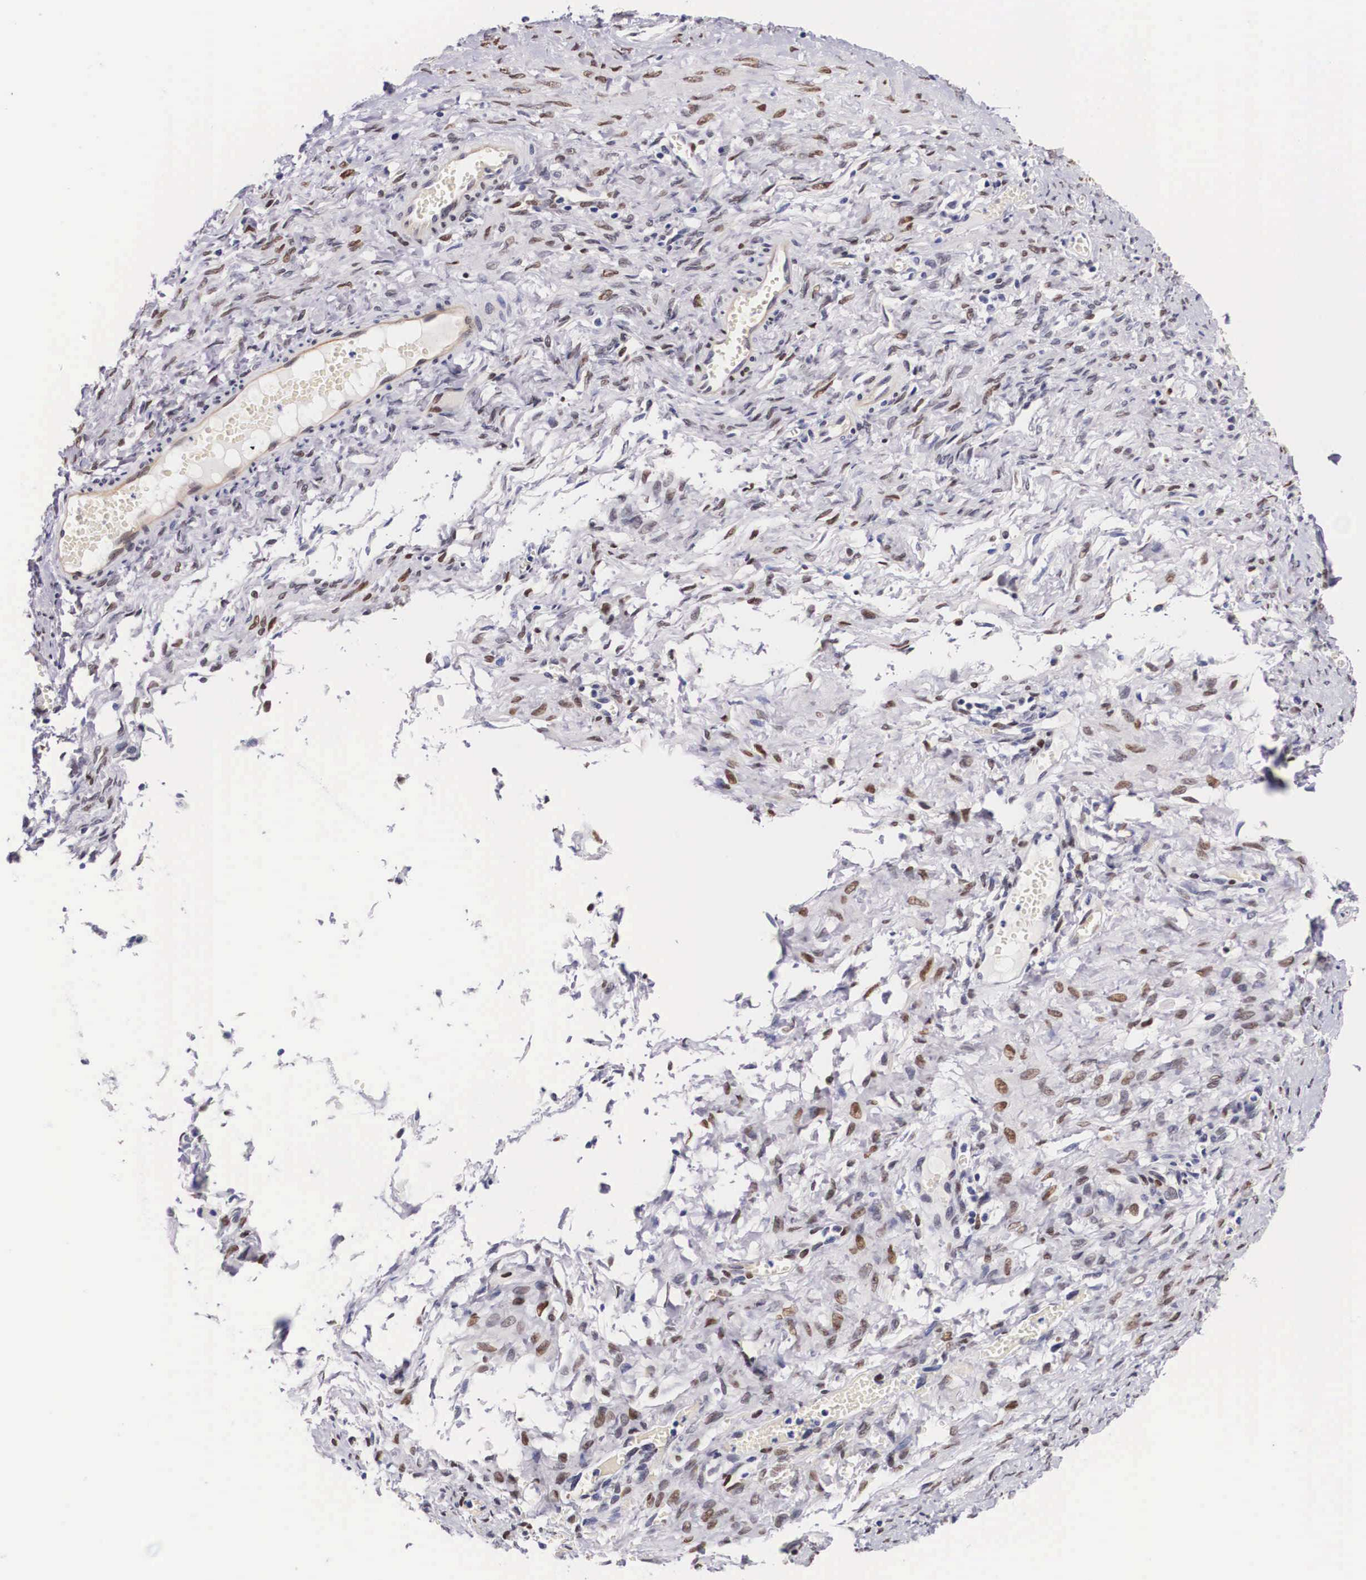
{"staining": {"intensity": "moderate", "quantity": "25%-75%", "location": "cytoplasmic/membranous,nuclear"}, "tissue": "smooth muscle", "cell_type": "Smooth muscle cells", "image_type": "normal", "snomed": [{"axis": "morphology", "description": "Normal tissue, NOS"}, {"axis": "topography", "description": "Uterus"}], "caption": "Benign smooth muscle shows moderate cytoplasmic/membranous,nuclear expression in approximately 25%-75% of smooth muscle cells (brown staining indicates protein expression, while blue staining denotes nuclei)..", "gene": "KHDRBS3", "patient": {"sex": "female", "age": 56}}